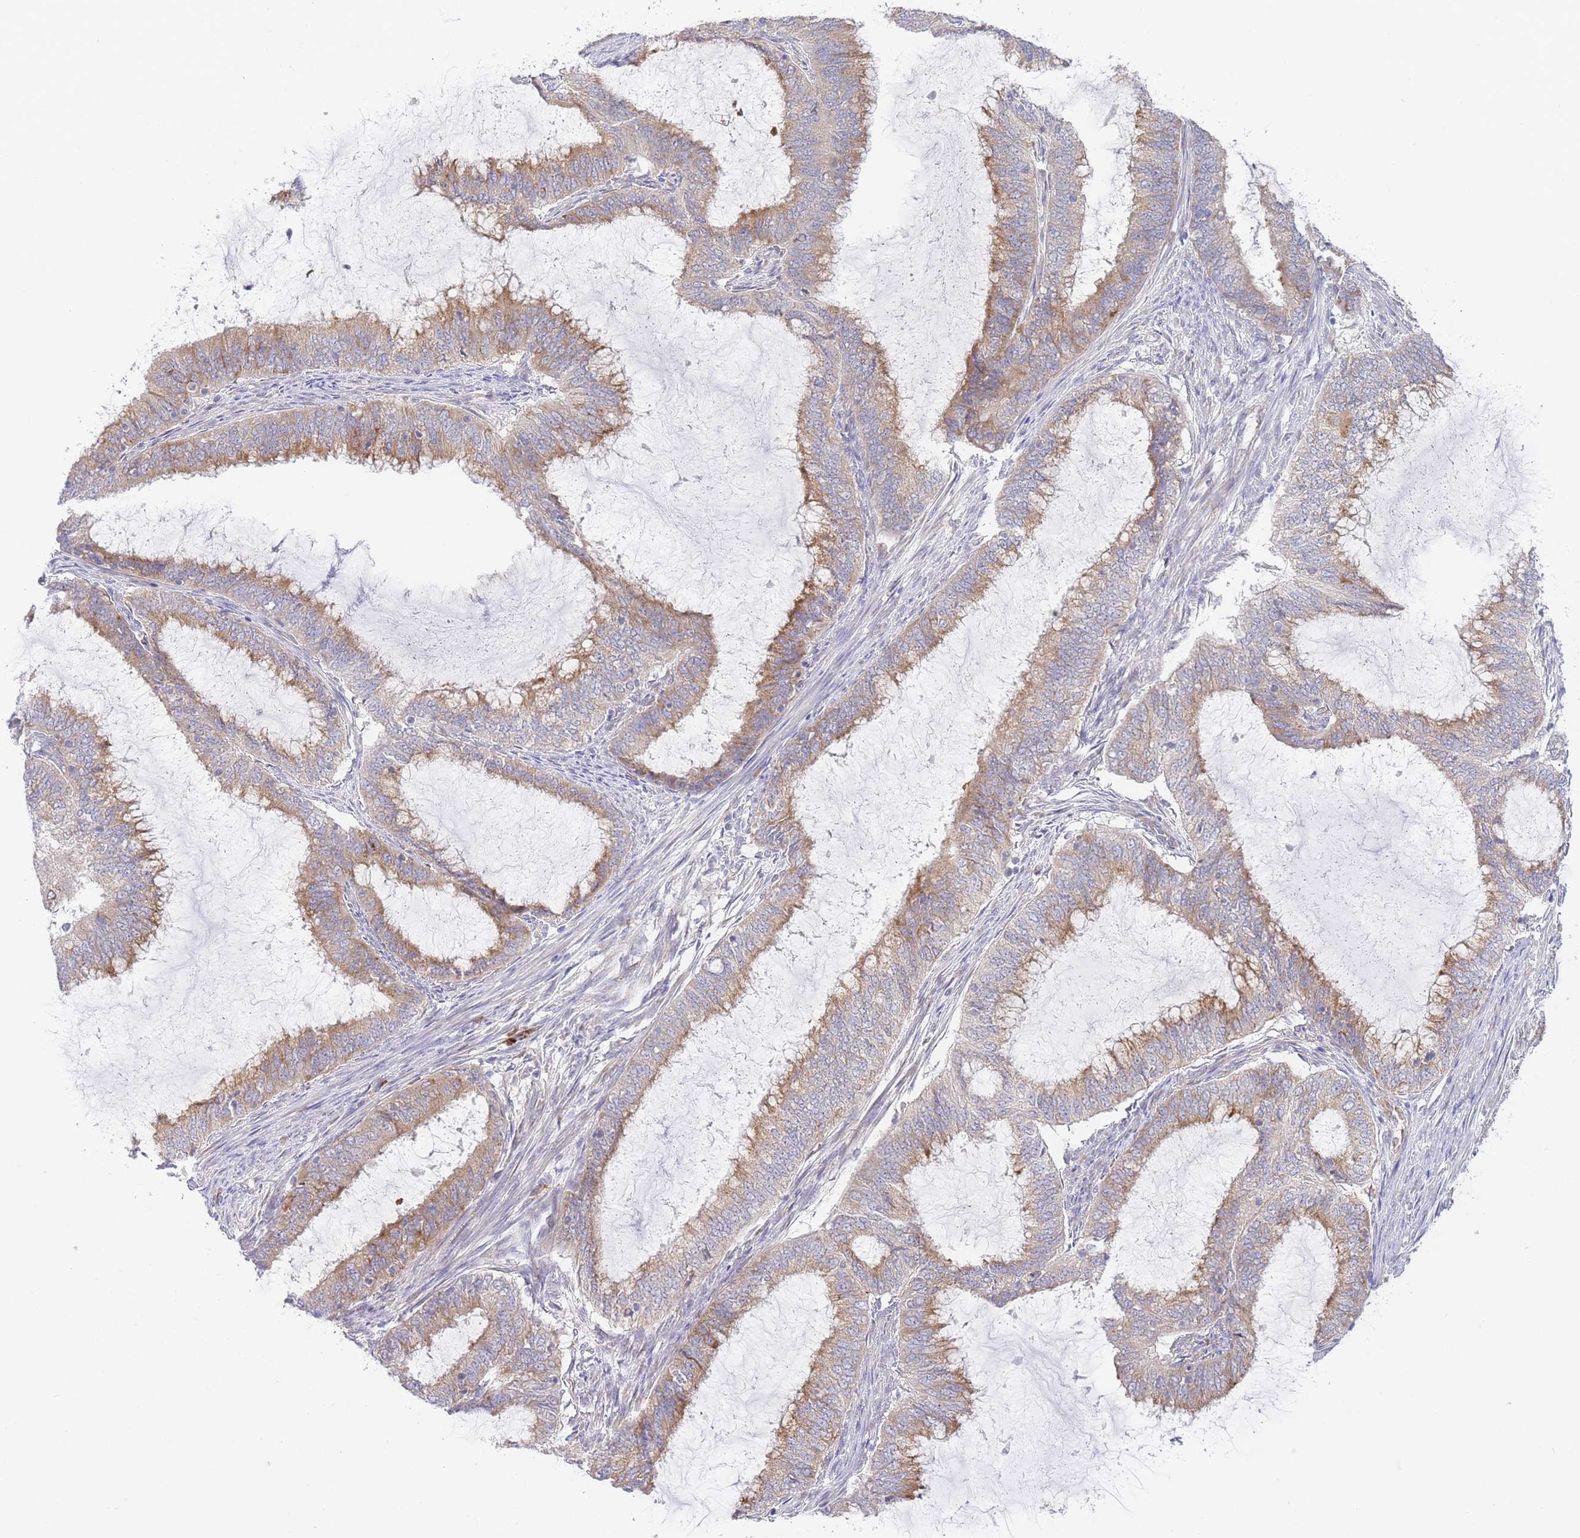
{"staining": {"intensity": "moderate", "quantity": ">75%", "location": "cytoplasmic/membranous"}, "tissue": "endometrial cancer", "cell_type": "Tumor cells", "image_type": "cancer", "snomed": [{"axis": "morphology", "description": "Adenocarcinoma, NOS"}, {"axis": "topography", "description": "Endometrium"}], "caption": "Human endometrial cancer stained for a protein (brown) reveals moderate cytoplasmic/membranous positive expression in about >75% of tumor cells.", "gene": "ZNF510", "patient": {"sex": "female", "age": 51}}